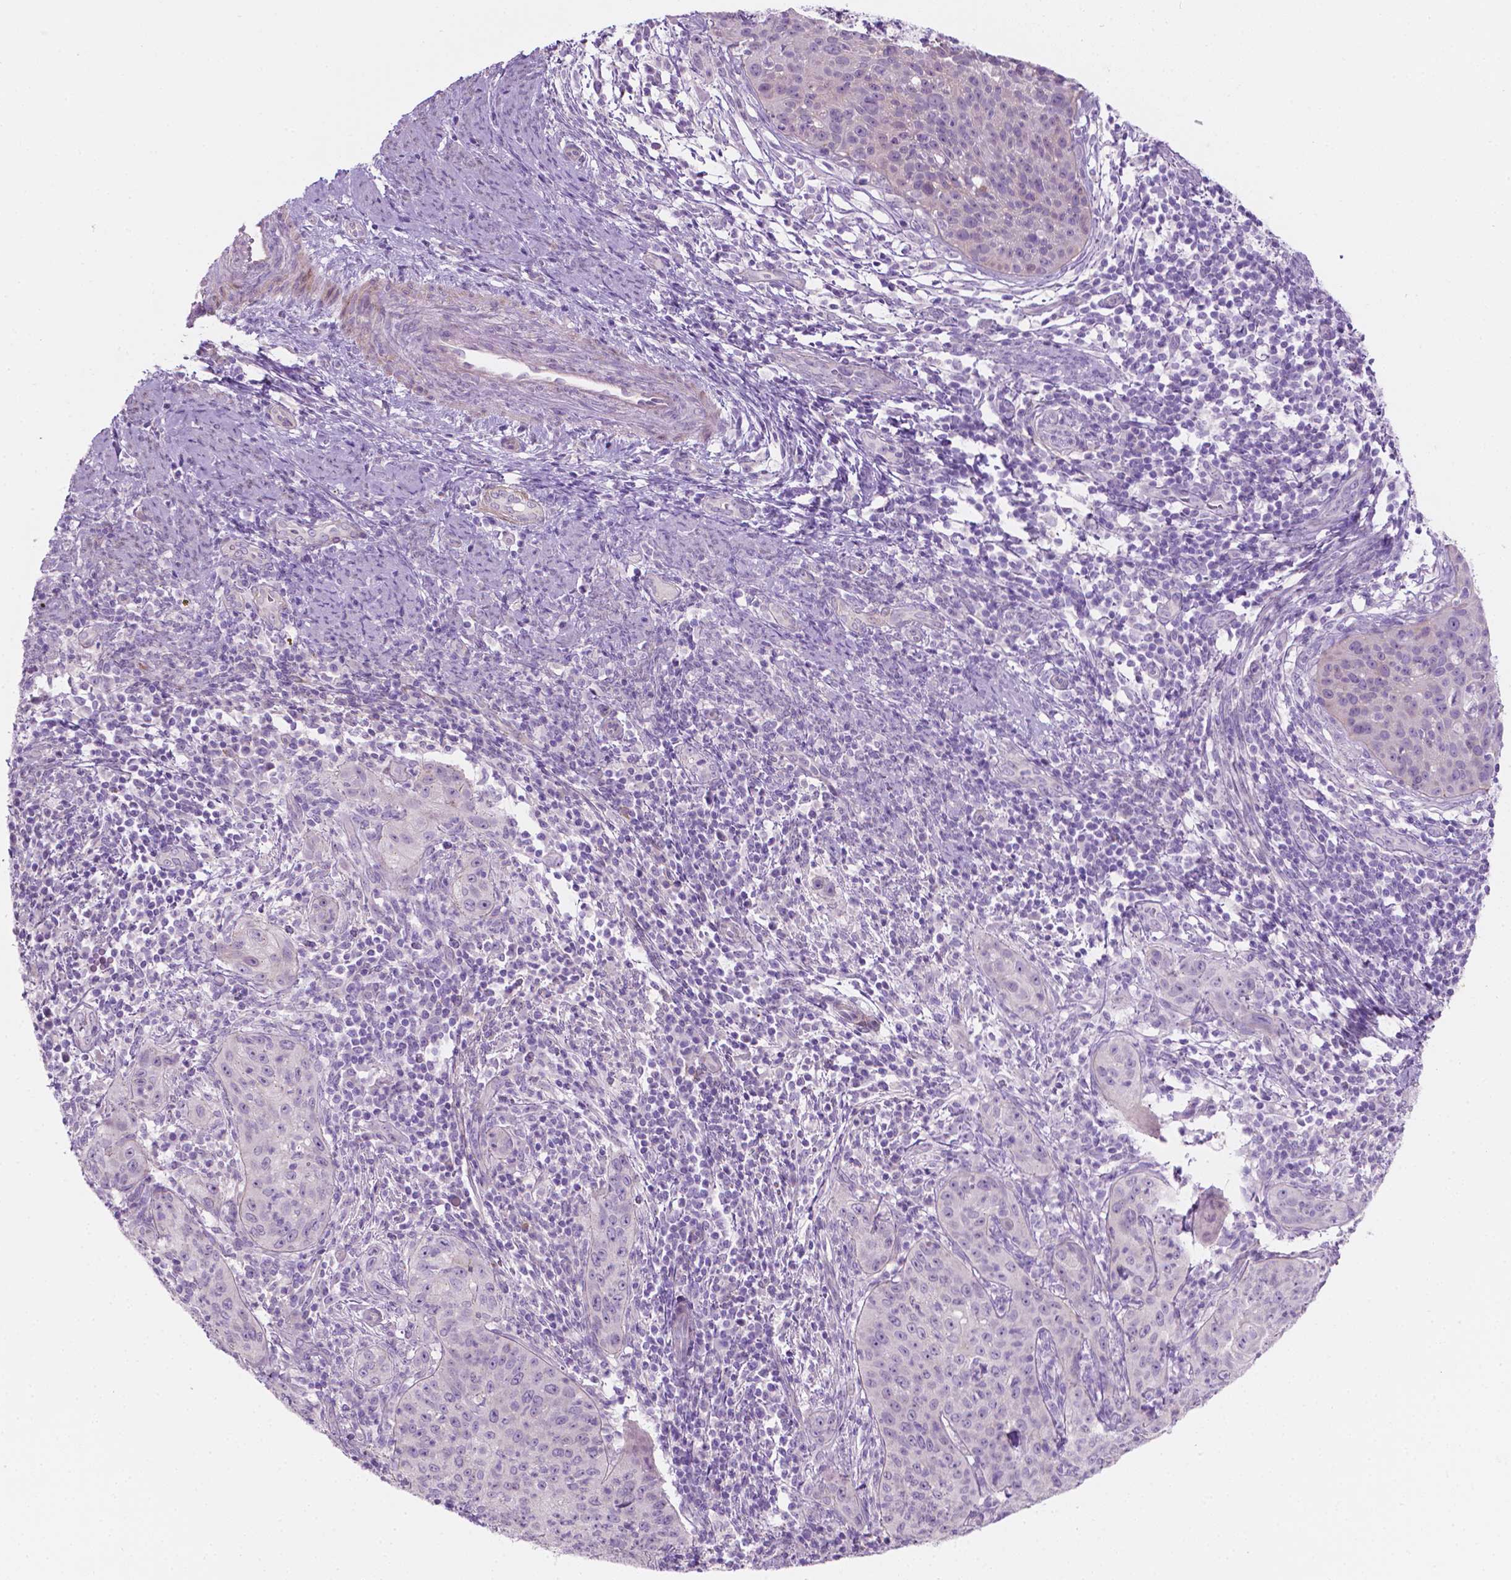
{"staining": {"intensity": "negative", "quantity": "none", "location": "none"}, "tissue": "cervical cancer", "cell_type": "Tumor cells", "image_type": "cancer", "snomed": [{"axis": "morphology", "description": "Squamous cell carcinoma, NOS"}, {"axis": "topography", "description": "Cervix"}], "caption": "This is a image of immunohistochemistry (IHC) staining of cervical cancer, which shows no positivity in tumor cells.", "gene": "NOS1AP", "patient": {"sex": "female", "age": 30}}